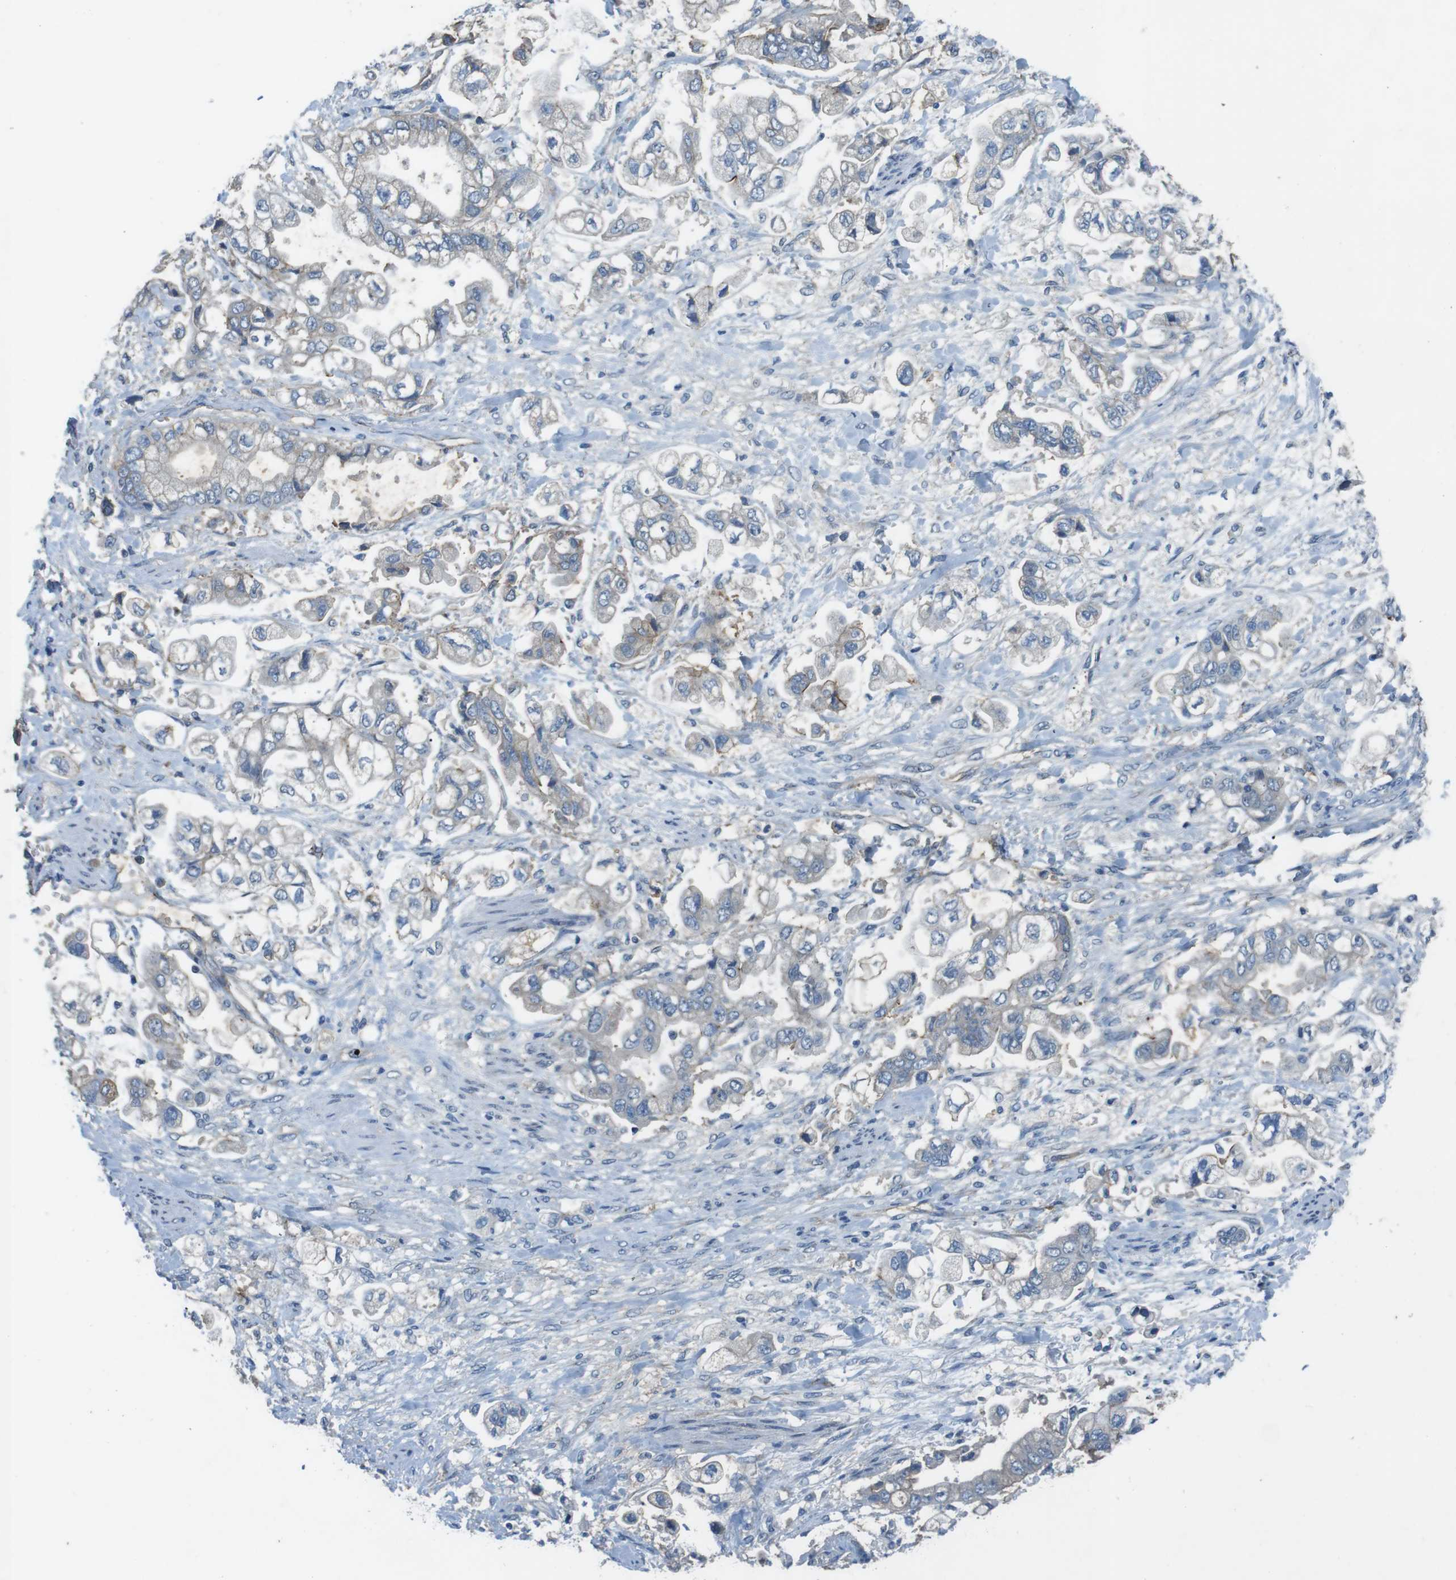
{"staining": {"intensity": "negative", "quantity": "none", "location": "none"}, "tissue": "stomach cancer", "cell_type": "Tumor cells", "image_type": "cancer", "snomed": [{"axis": "morphology", "description": "Normal tissue, NOS"}, {"axis": "morphology", "description": "Adenocarcinoma, NOS"}, {"axis": "topography", "description": "Stomach"}], "caption": "This is an immunohistochemistry micrograph of human adenocarcinoma (stomach). There is no positivity in tumor cells.", "gene": "CLDN7", "patient": {"sex": "male", "age": 62}}